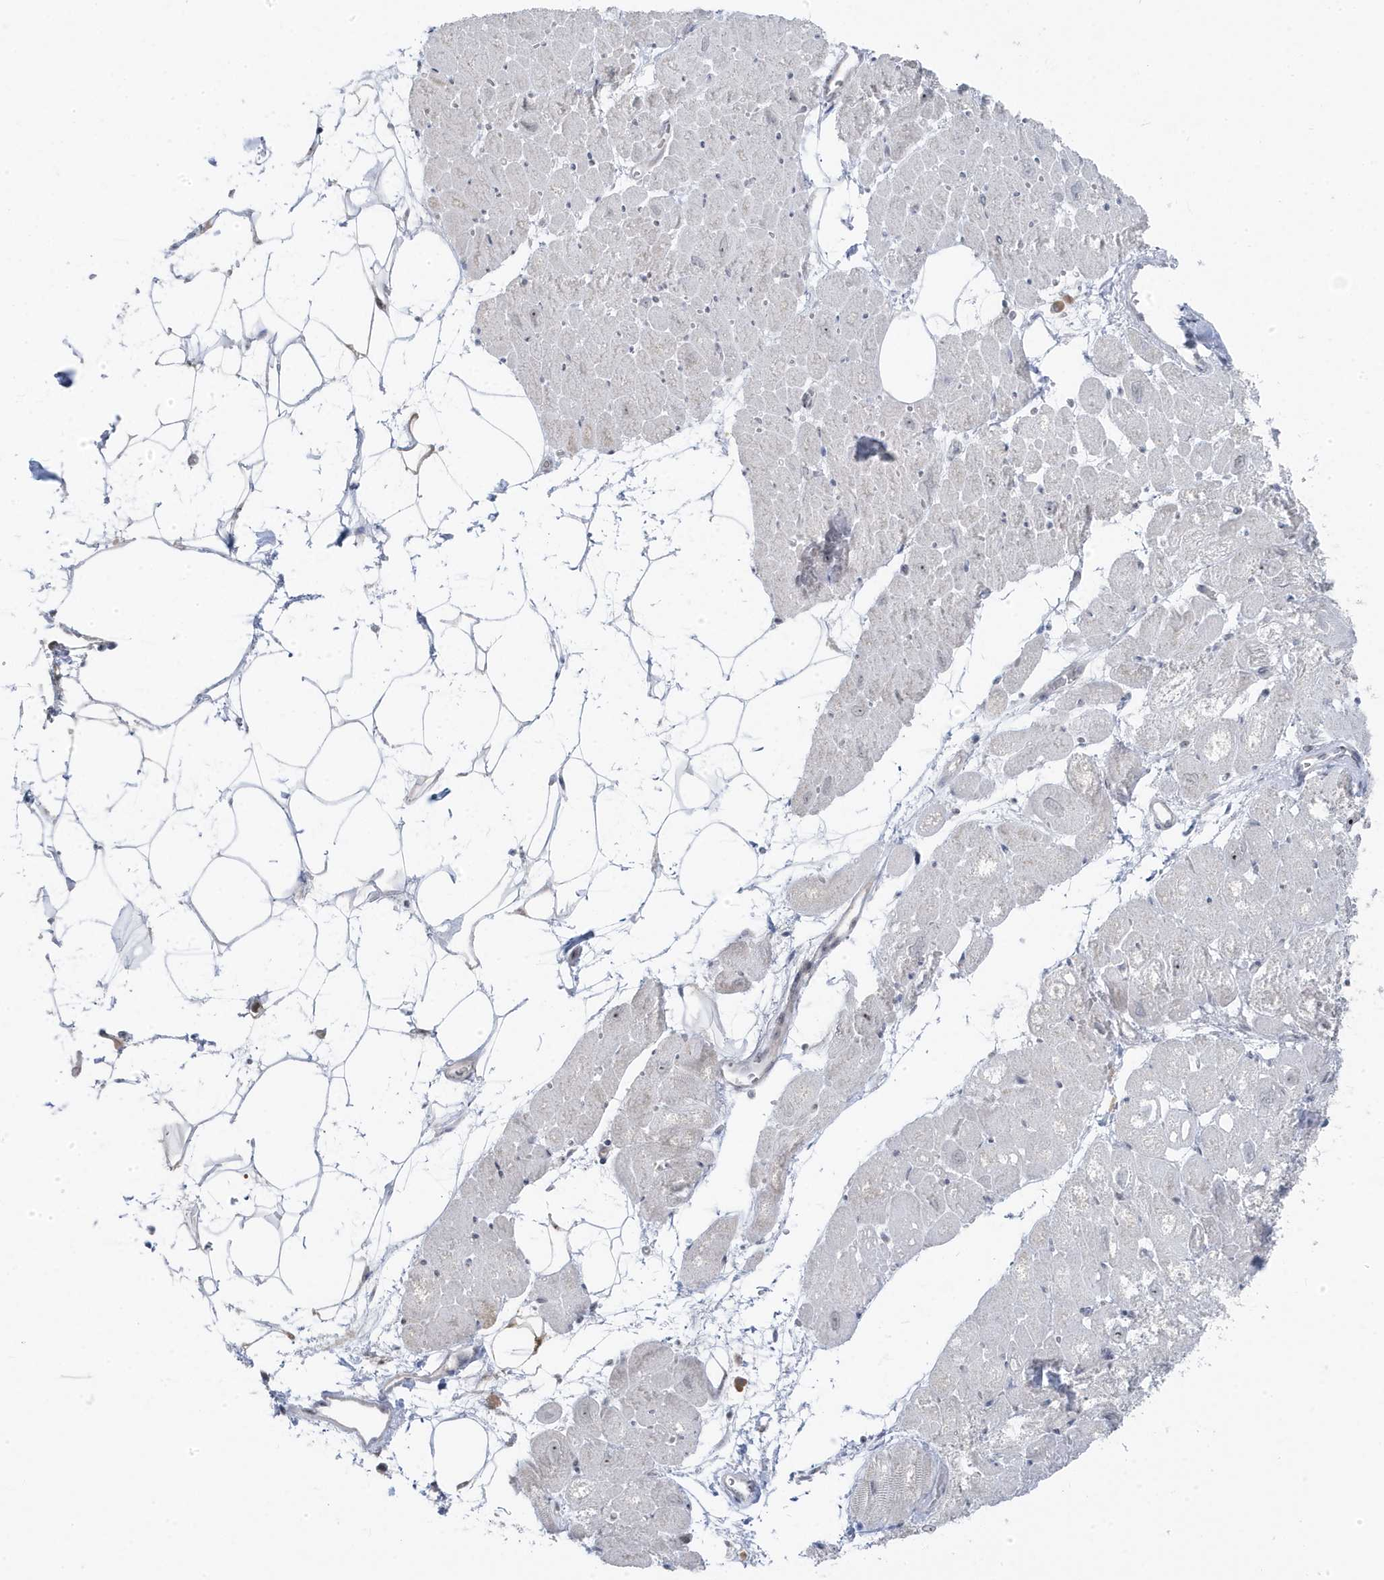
{"staining": {"intensity": "negative", "quantity": "none", "location": "none"}, "tissue": "heart muscle", "cell_type": "Cardiomyocytes", "image_type": "normal", "snomed": [{"axis": "morphology", "description": "Normal tissue, NOS"}, {"axis": "topography", "description": "Heart"}], "caption": "This is an immunohistochemistry photomicrograph of normal human heart muscle. There is no positivity in cardiomyocytes.", "gene": "TSEN15", "patient": {"sex": "male", "age": 50}}